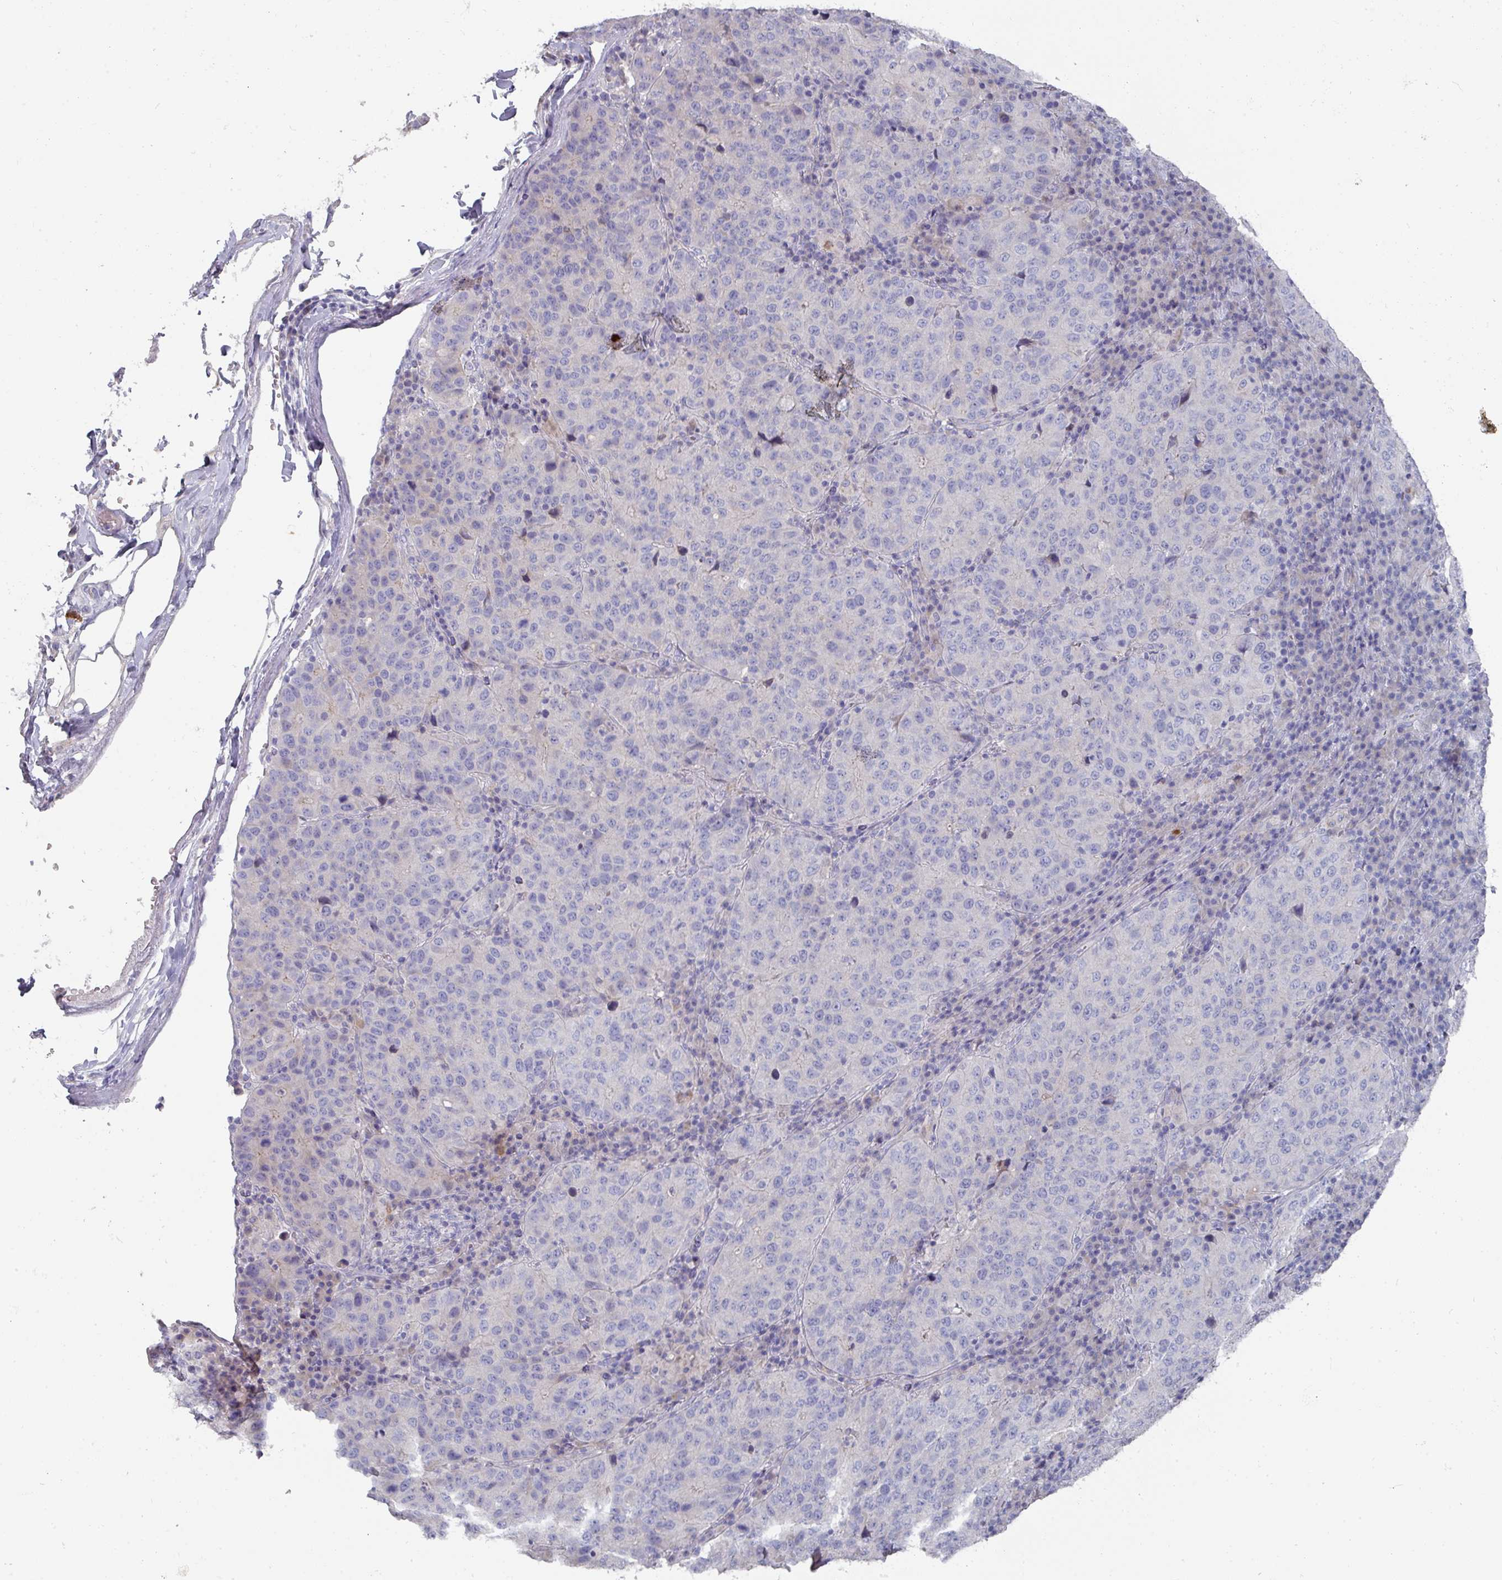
{"staining": {"intensity": "negative", "quantity": "none", "location": "none"}, "tissue": "stomach cancer", "cell_type": "Tumor cells", "image_type": "cancer", "snomed": [{"axis": "morphology", "description": "Adenocarcinoma, NOS"}, {"axis": "topography", "description": "Stomach"}], "caption": "Tumor cells are negative for protein expression in human stomach cancer.", "gene": "NT5C1A", "patient": {"sex": "male", "age": 71}}